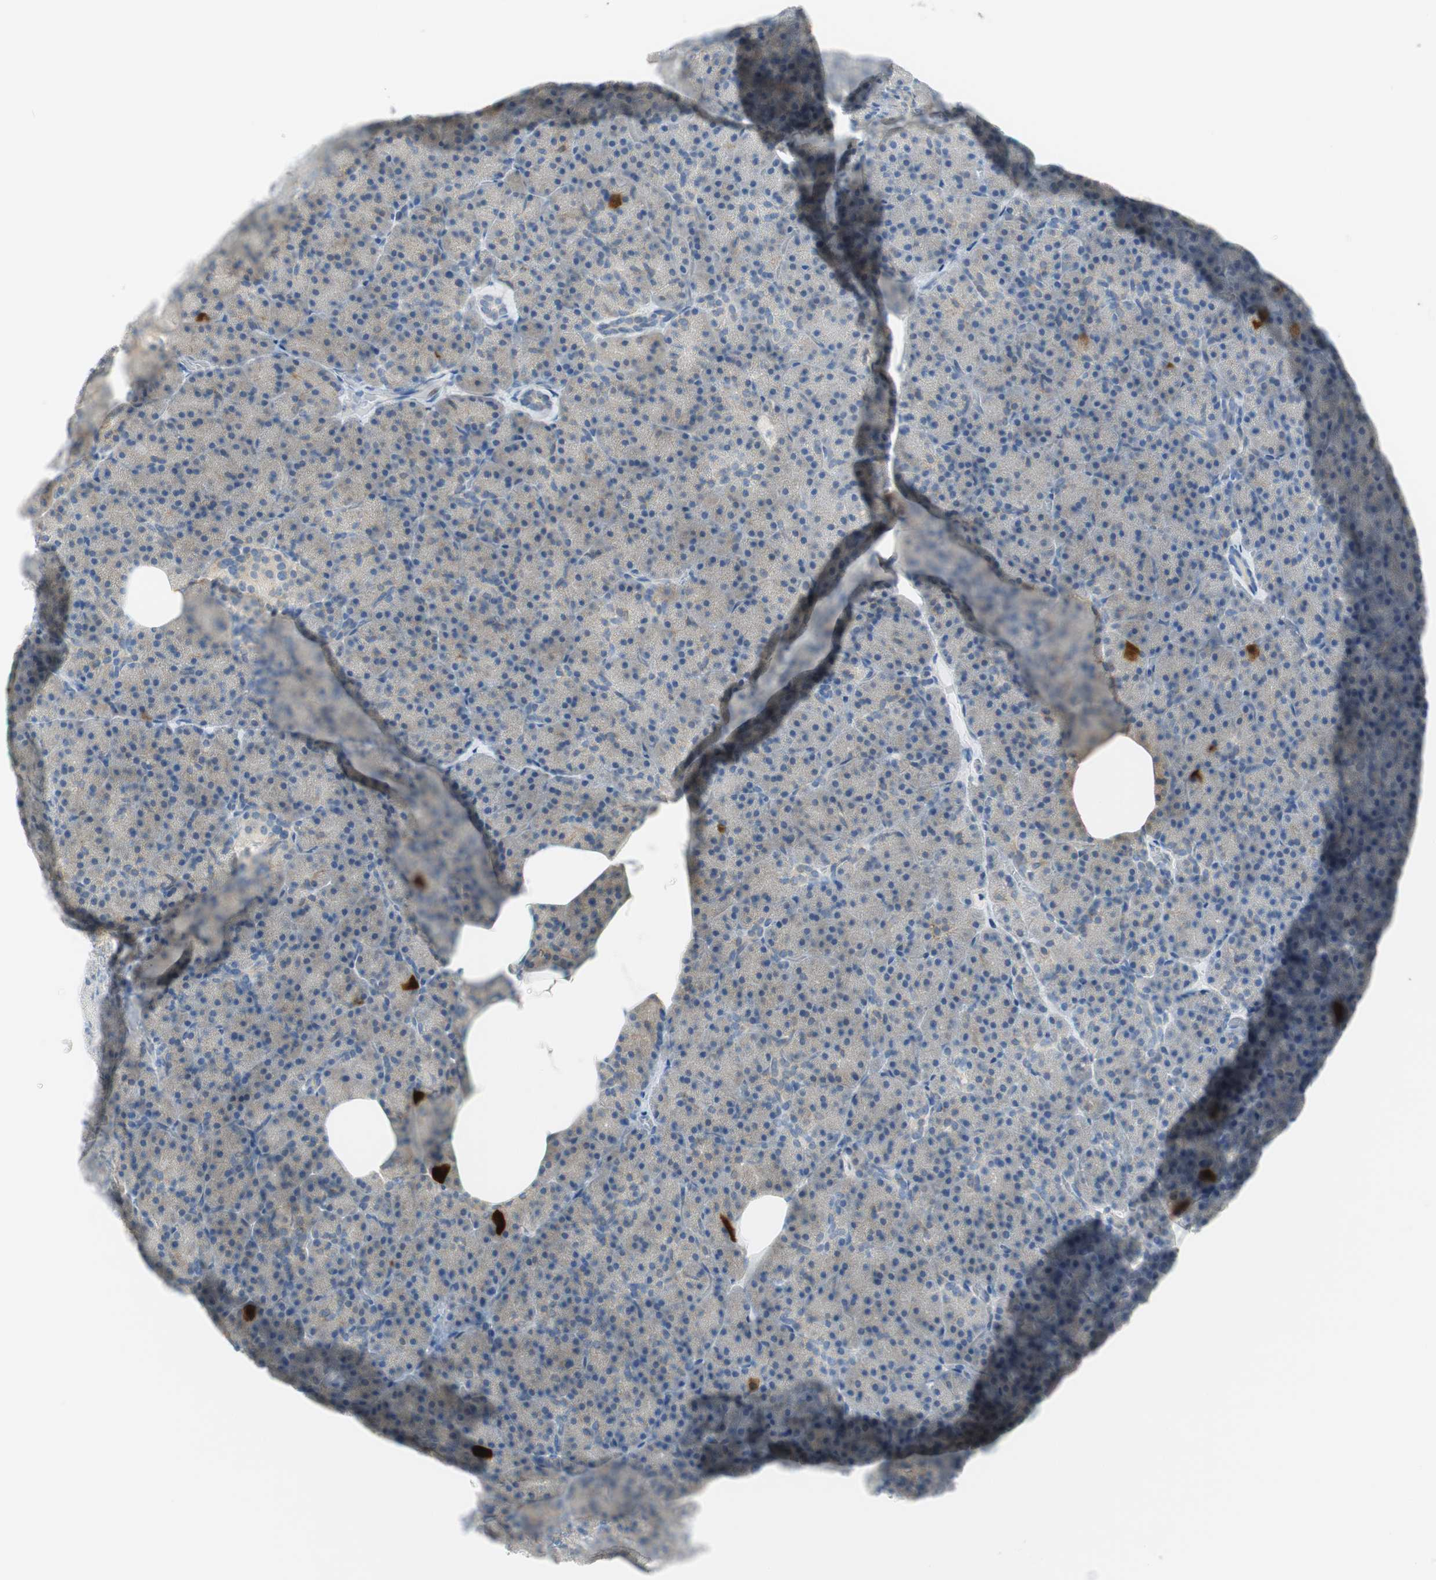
{"staining": {"intensity": "negative", "quantity": "none", "location": "none"}, "tissue": "pancreas", "cell_type": "Exocrine glandular cells", "image_type": "normal", "snomed": [{"axis": "morphology", "description": "Normal tissue, NOS"}, {"axis": "topography", "description": "Pancreas"}], "caption": "DAB immunohistochemical staining of normal pancreas exhibits no significant staining in exocrine glandular cells. (DAB immunohistochemistry (IHC), high magnification).", "gene": "PTTG1", "patient": {"sex": "female", "age": 35}}